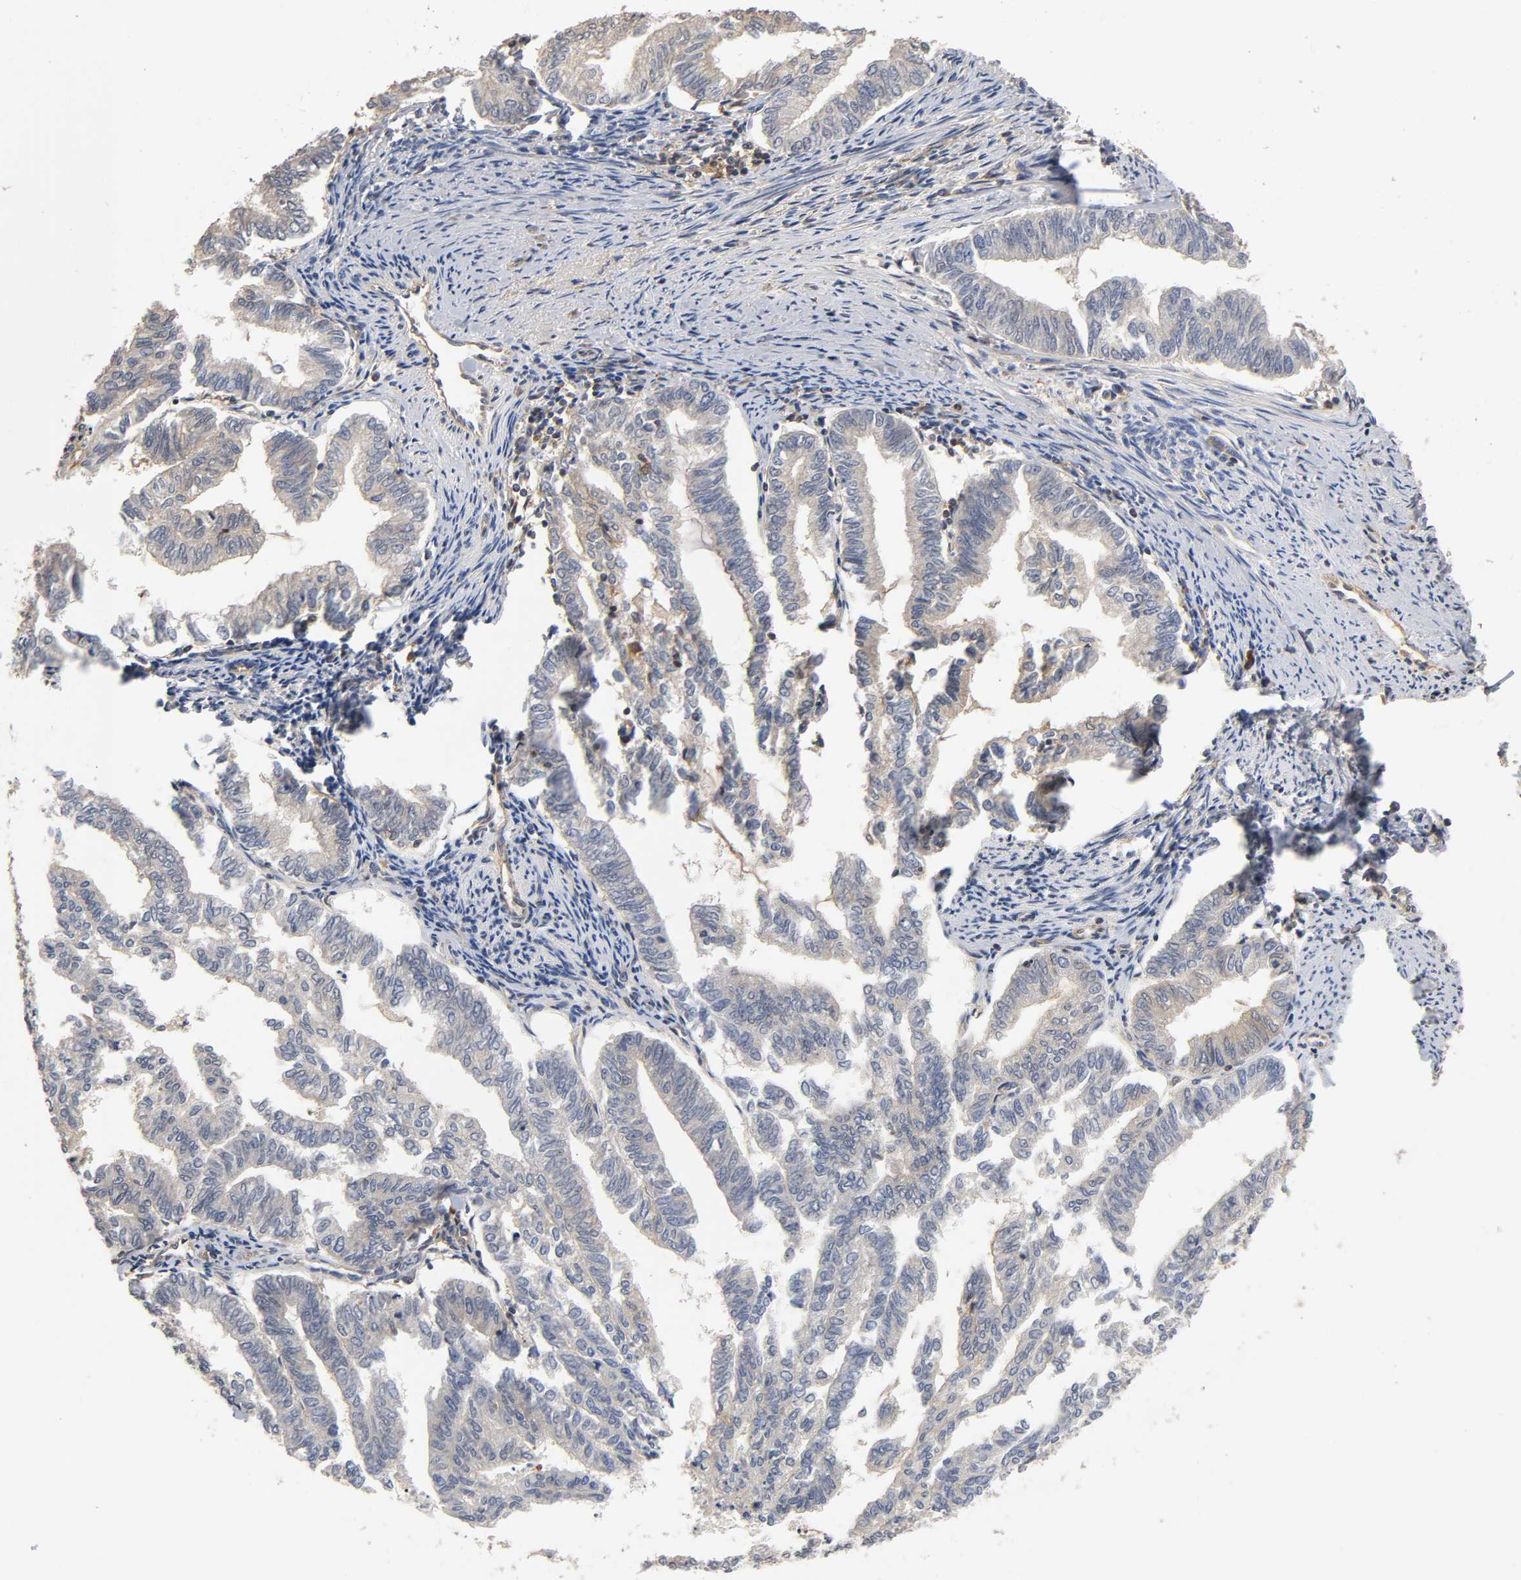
{"staining": {"intensity": "weak", "quantity": "25%-75%", "location": "cytoplasmic/membranous"}, "tissue": "endometrial cancer", "cell_type": "Tumor cells", "image_type": "cancer", "snomed": [{"axis": "morphology", "description": "Adenocarcinoma, NOS"}, {"axis": "topography", "description": "Endometrium"}], "caption": "The photomicrograph shows a brown stain indicating the presence of a protein in the cytoplasmic/membranous of tumor cells in endometrial adenocarcinoma.", "gene": "ACTR2", "patient": {"sex": "female", "age": 79}}